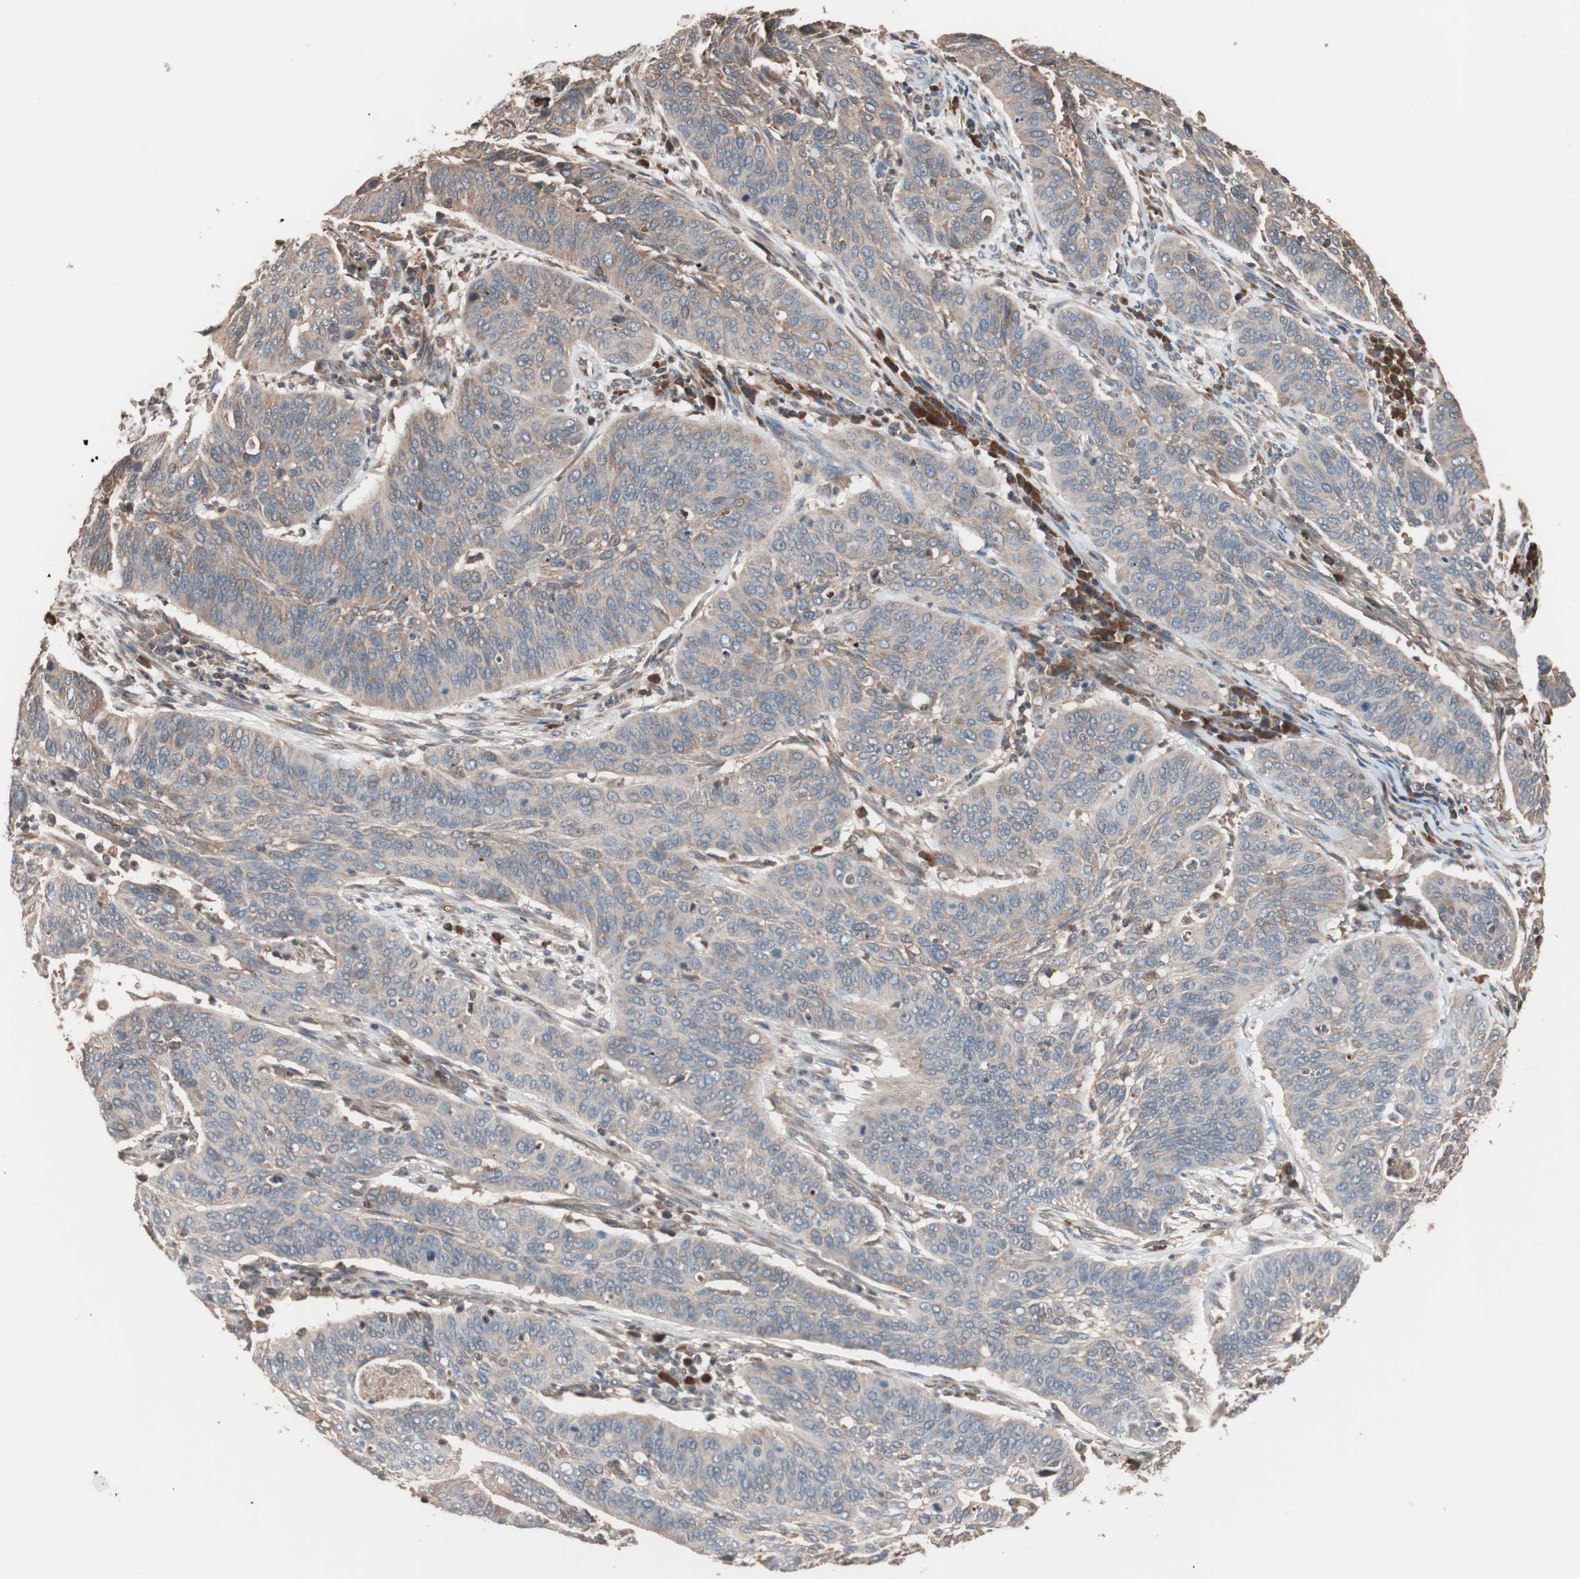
{"staining": {"intensity": "moderate", "quantity": ">75%", "location": "cytoplasmic/membranous"}, "tissue": "cervical cancer", "cell_type": "Tumor cells", "image_type": "cancer", "snomed": [{"axis": "morphology", "description": "Squamous cell carcinoma, NOS"}, {"axis": "topography", "description": "Cervix"}], "caption": "Cervical squamous cell carcinoma was stained to show a protein in brown. There is medium levels of moderate cytoplasmic/membranous staining in approximately >75% of tumor cells.", "gene": "GLYCTK", "patient": {"sex": "female", "age": 39}}